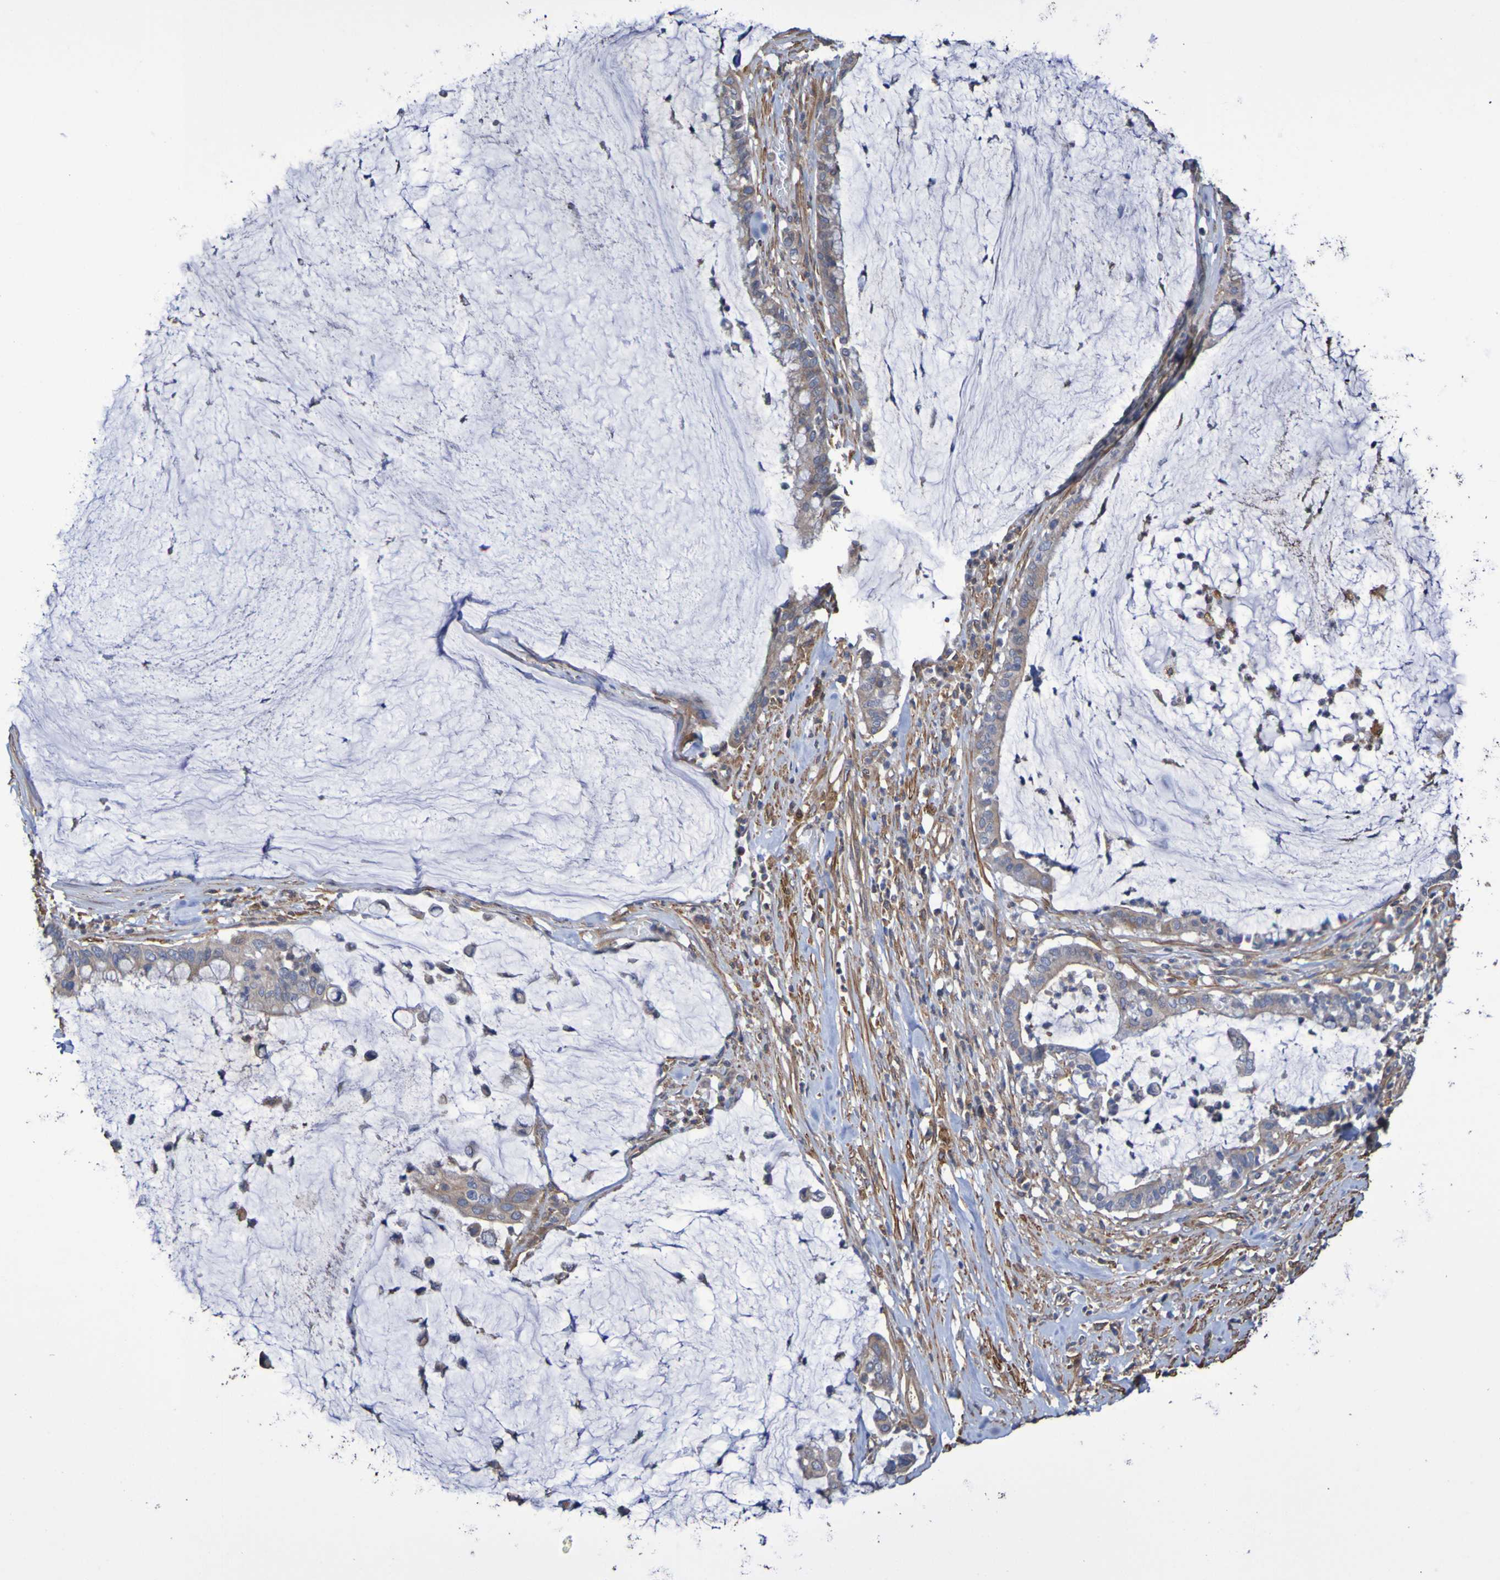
{"staining": {"intensity": "weak", "quantity": ">75%", "location": "cytoplasmic/membranous"}, "tissue": "pancreatic cancer", "cell_type": "Tumor cells", "image_type": "cancer", "snomed": [{"axis": "morphology", "description": "Adenocarcinoma, NOS"}, {"axis": "topography", "description": "Pancreas"}], "caption": "Protein expression analysis of pancreatic cancer demonstrates weak cytoplasmic/membranous expression in about >75% of tumor cells.", "gene": "RAB11A", "patient": {"sex": "male", "age": 41}}